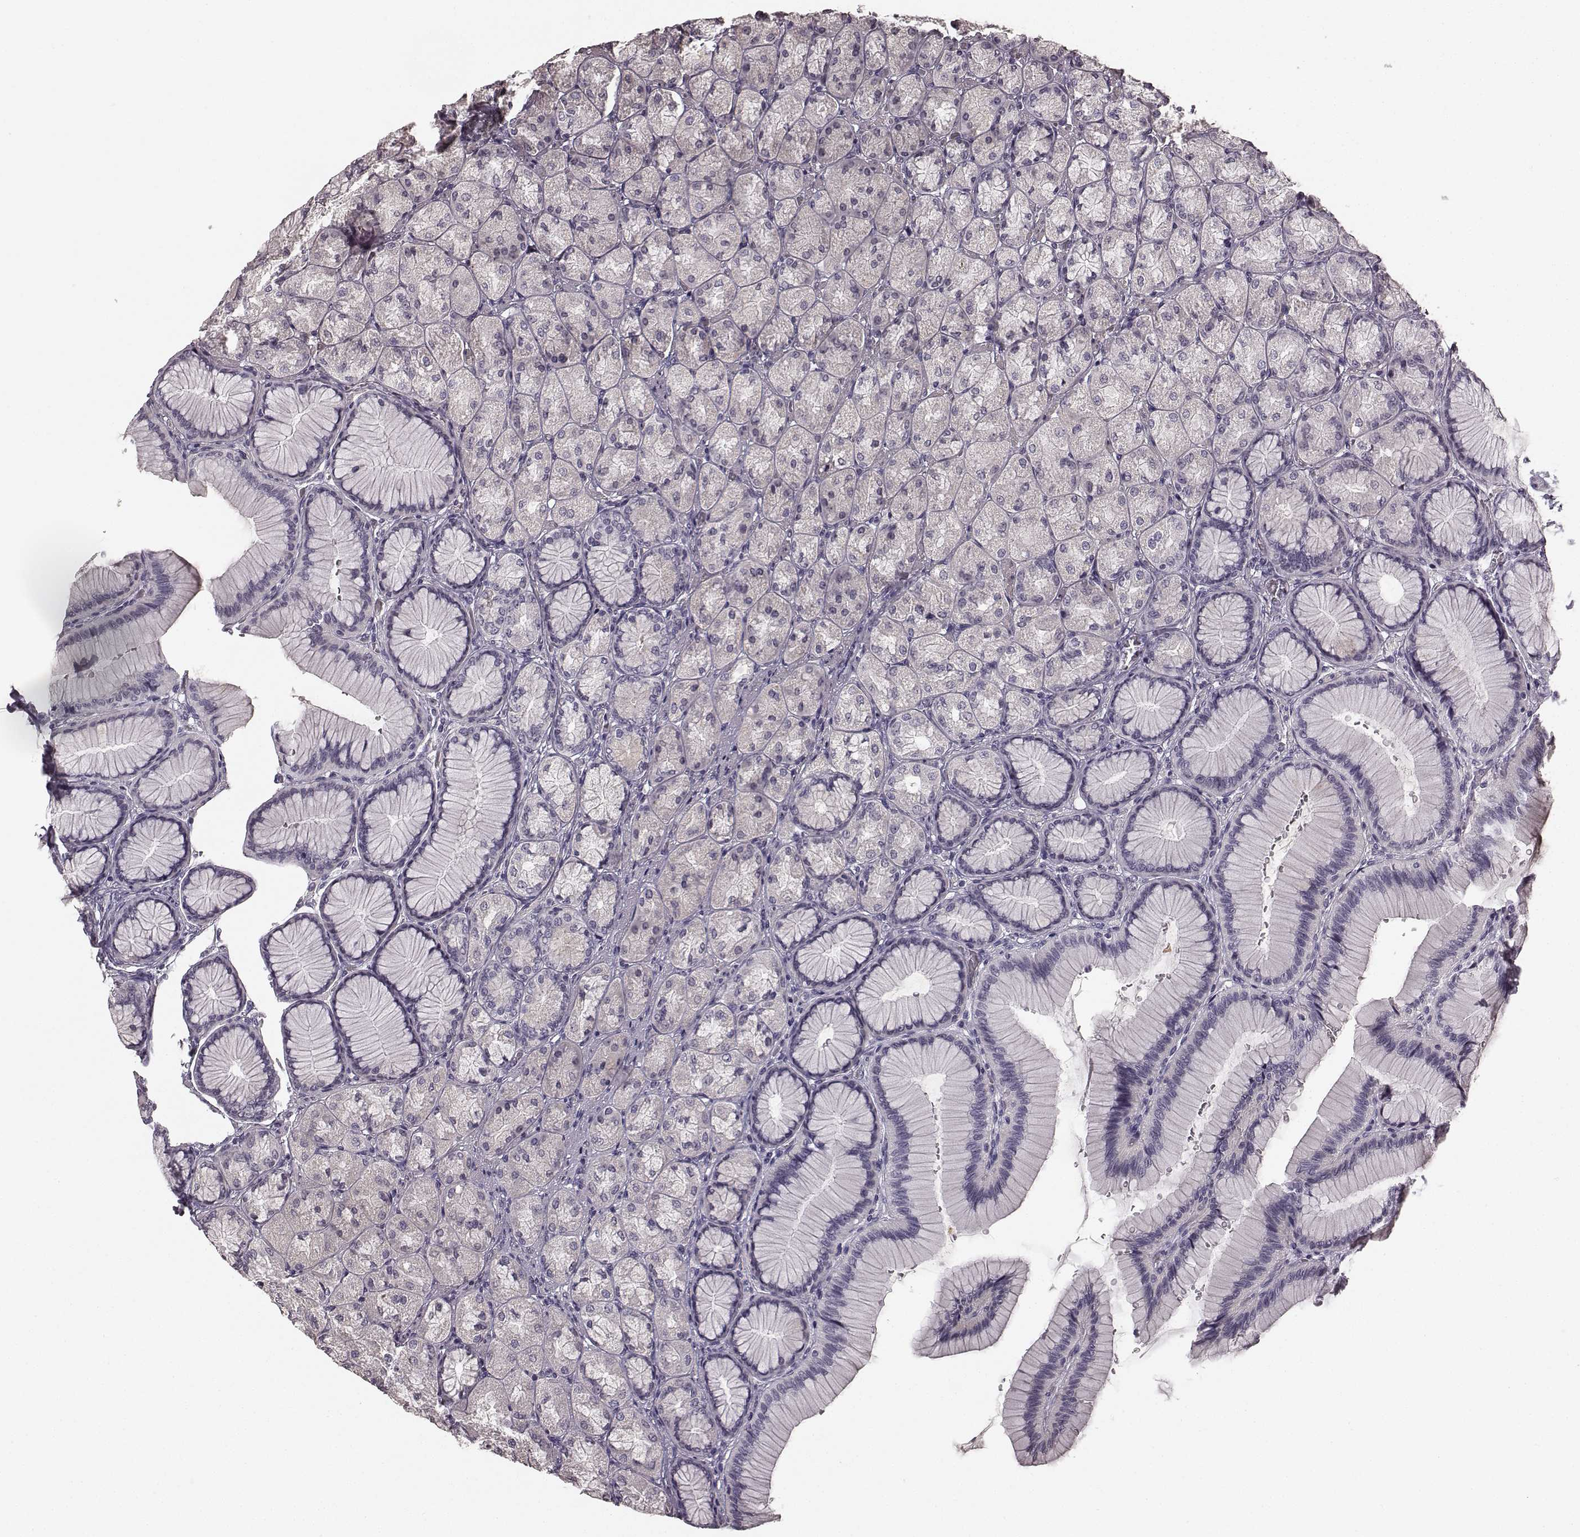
{"staining": {"intensity": "moderate", "quantity": "<25%", "location": "cytoplasmic/membranous"}, "tissue": "stomach", "cell_type": "Glandular cells", "image_type": "normal", "snomed": [{"axis": "morphology", "description": "Normal tissue, NOS"}, {"axis": "morphology", "description": "Adenocarcinoma, NOS"}, {"axis": "morphology", "description": "Adenocarcinoma, High grade"}, {"axis": "topography", "description": "Stomach, upper"}, {"axis": "topography", "description": "Stomach"}], "caption": "Unremarkable stomach was stained to show a protein in brown. There is low levels of moderate cytoplasmic/membranous positivity in about <25% of glandular cells. The staining was performed using DAB to visualize the protein expression in brown, while the nuclei were stained in blue with hematoxylin (Magnification: 20x).", "gene": "RIT2", "patient": {"sex": "female", "age": 65}}